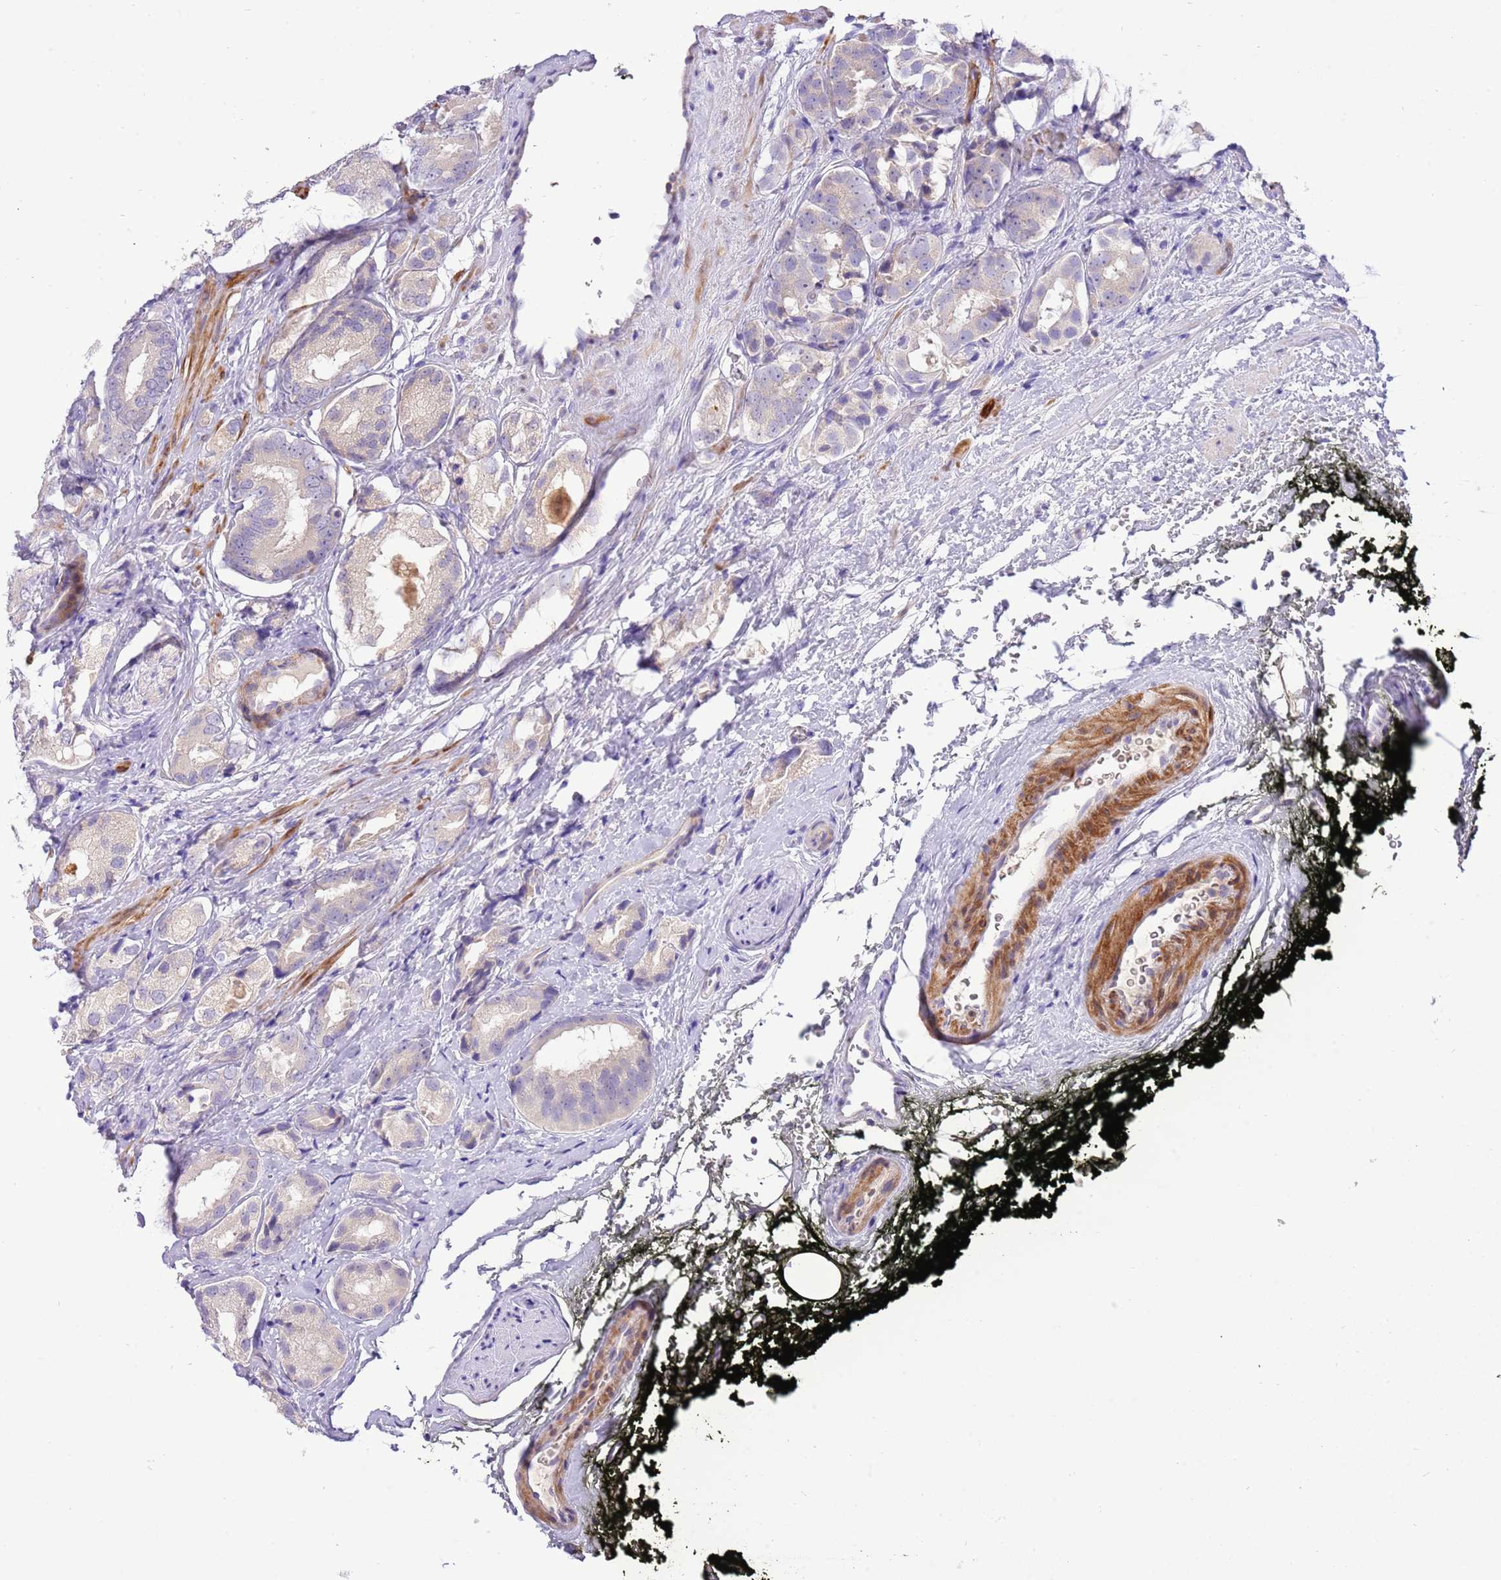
{"staining": {"intensity": "negative", "quantity": "none", "location": "none"}, "tissue": "prostate cancer", "cell_type": "Tumor cells", "image_type": "cancer", "snomed": [{"axis": "morphology", "description": "Adenocarcinoma, High grade"}, {"axis": "topography", "description": "Prostate"}], "caption": "Immunohistochemistry (IHC) of human prostate adenocarcinoma (high-grade) reveals no expression in tumor cells. (DAB (3,3'-diaminobenzidine) IHC with hematoxylin counter stain).", "gene": "GLCE", "patient": {"sex": "male", "age": 71}}